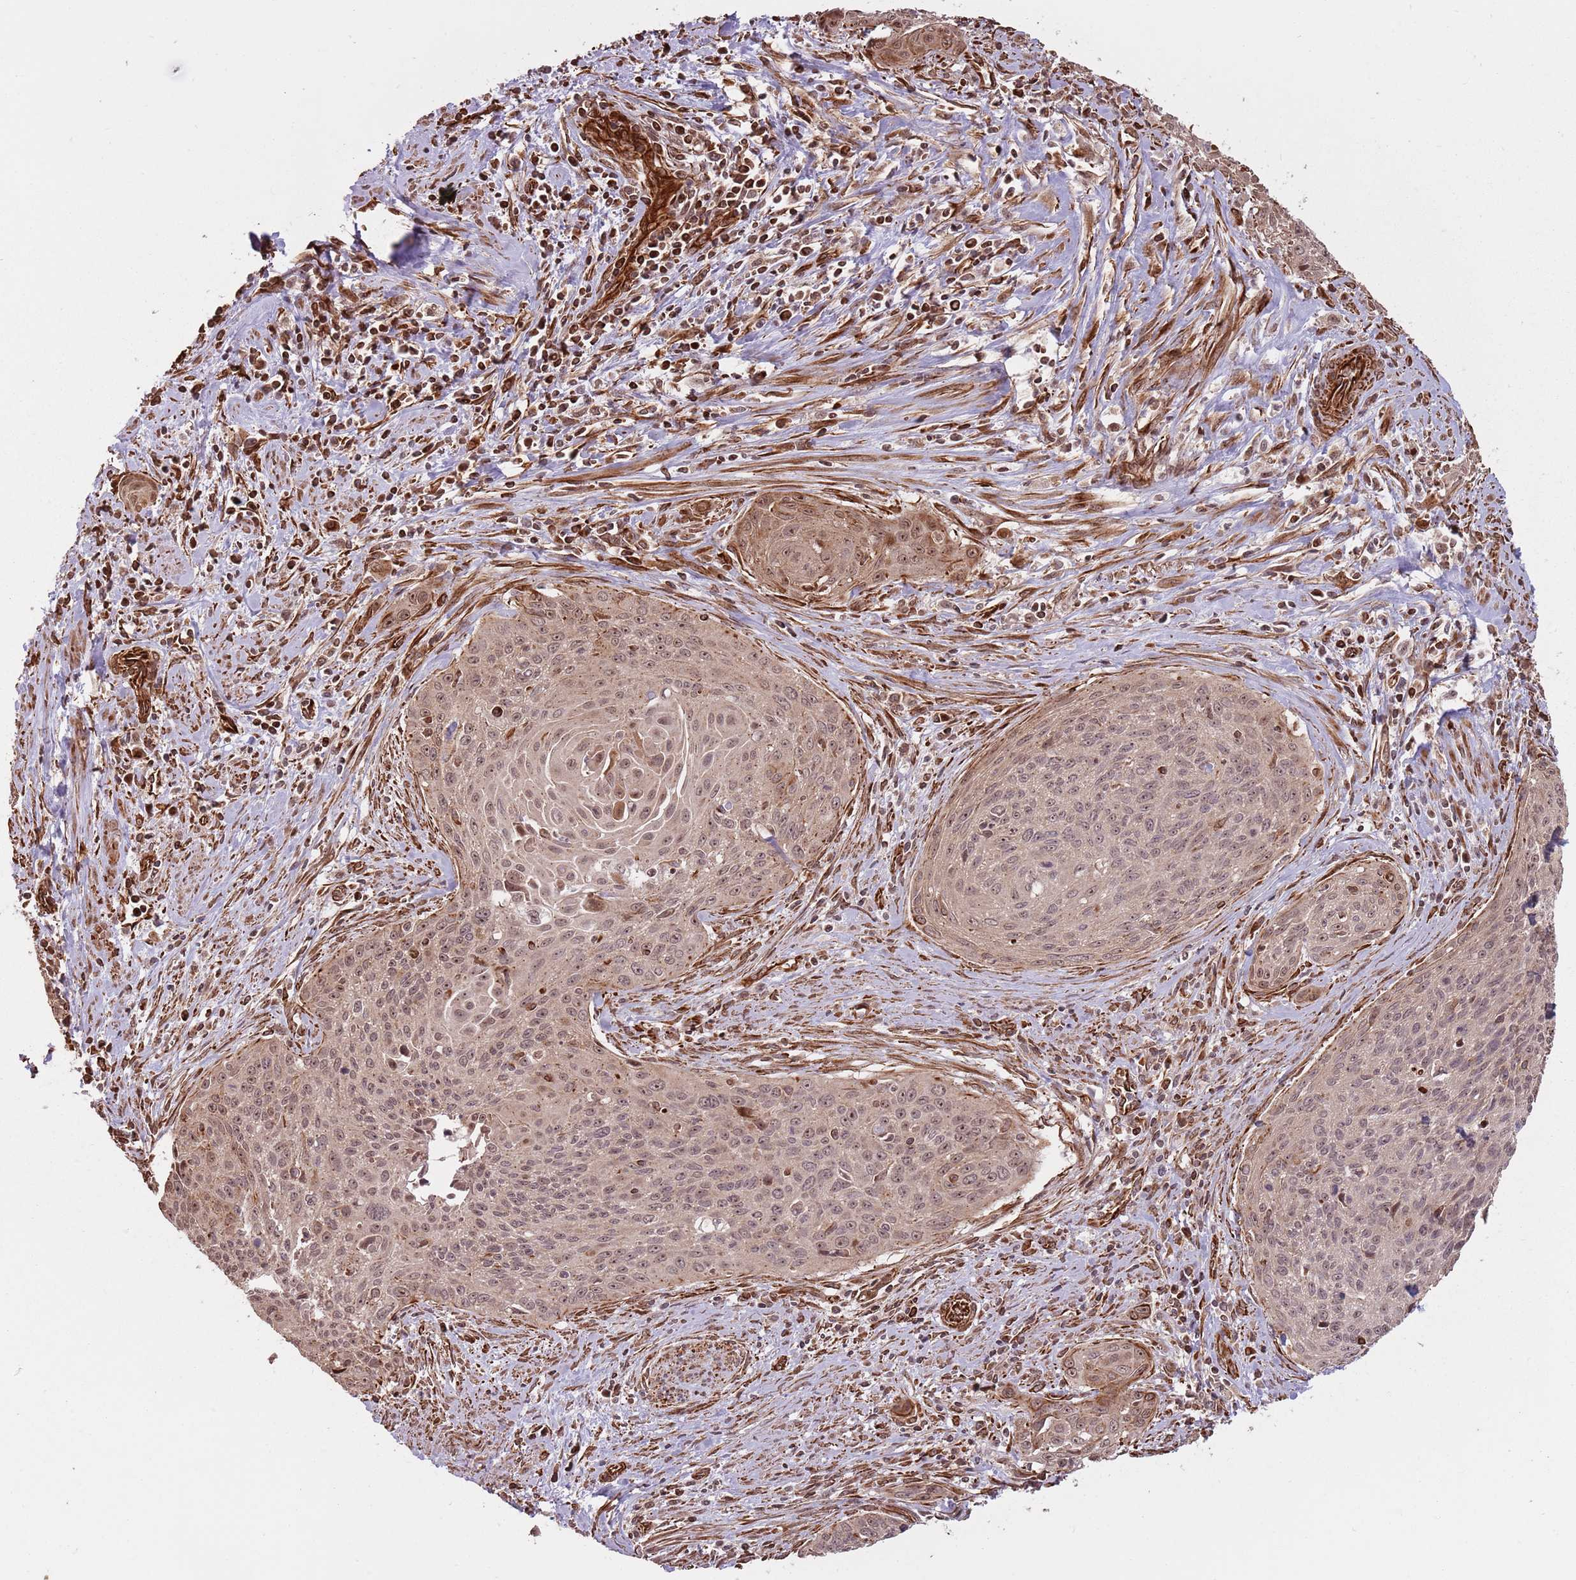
{"staining": {"intensity": "moderate", "quantity": ">75%", "location": "cytoplasmic/membranous,nuclear"}, "tissue": "cervical cancer", "cell_type": "Tumor cells", "image_type": "cancer", "snomed": [{"axis": "morphology", "description": "Squamous cell carcinoma, NOS"}, {"axis": "topography", "description": "Cervix"}], "caption": "Cervical cancer stained with a brown dye displays moderate cytoplasmic/membranous and nuclear positive expression in approximately >75% of tumor cells.", "gene": "ADAMTS3", "patient": {"sex": "female", "age": 55}}